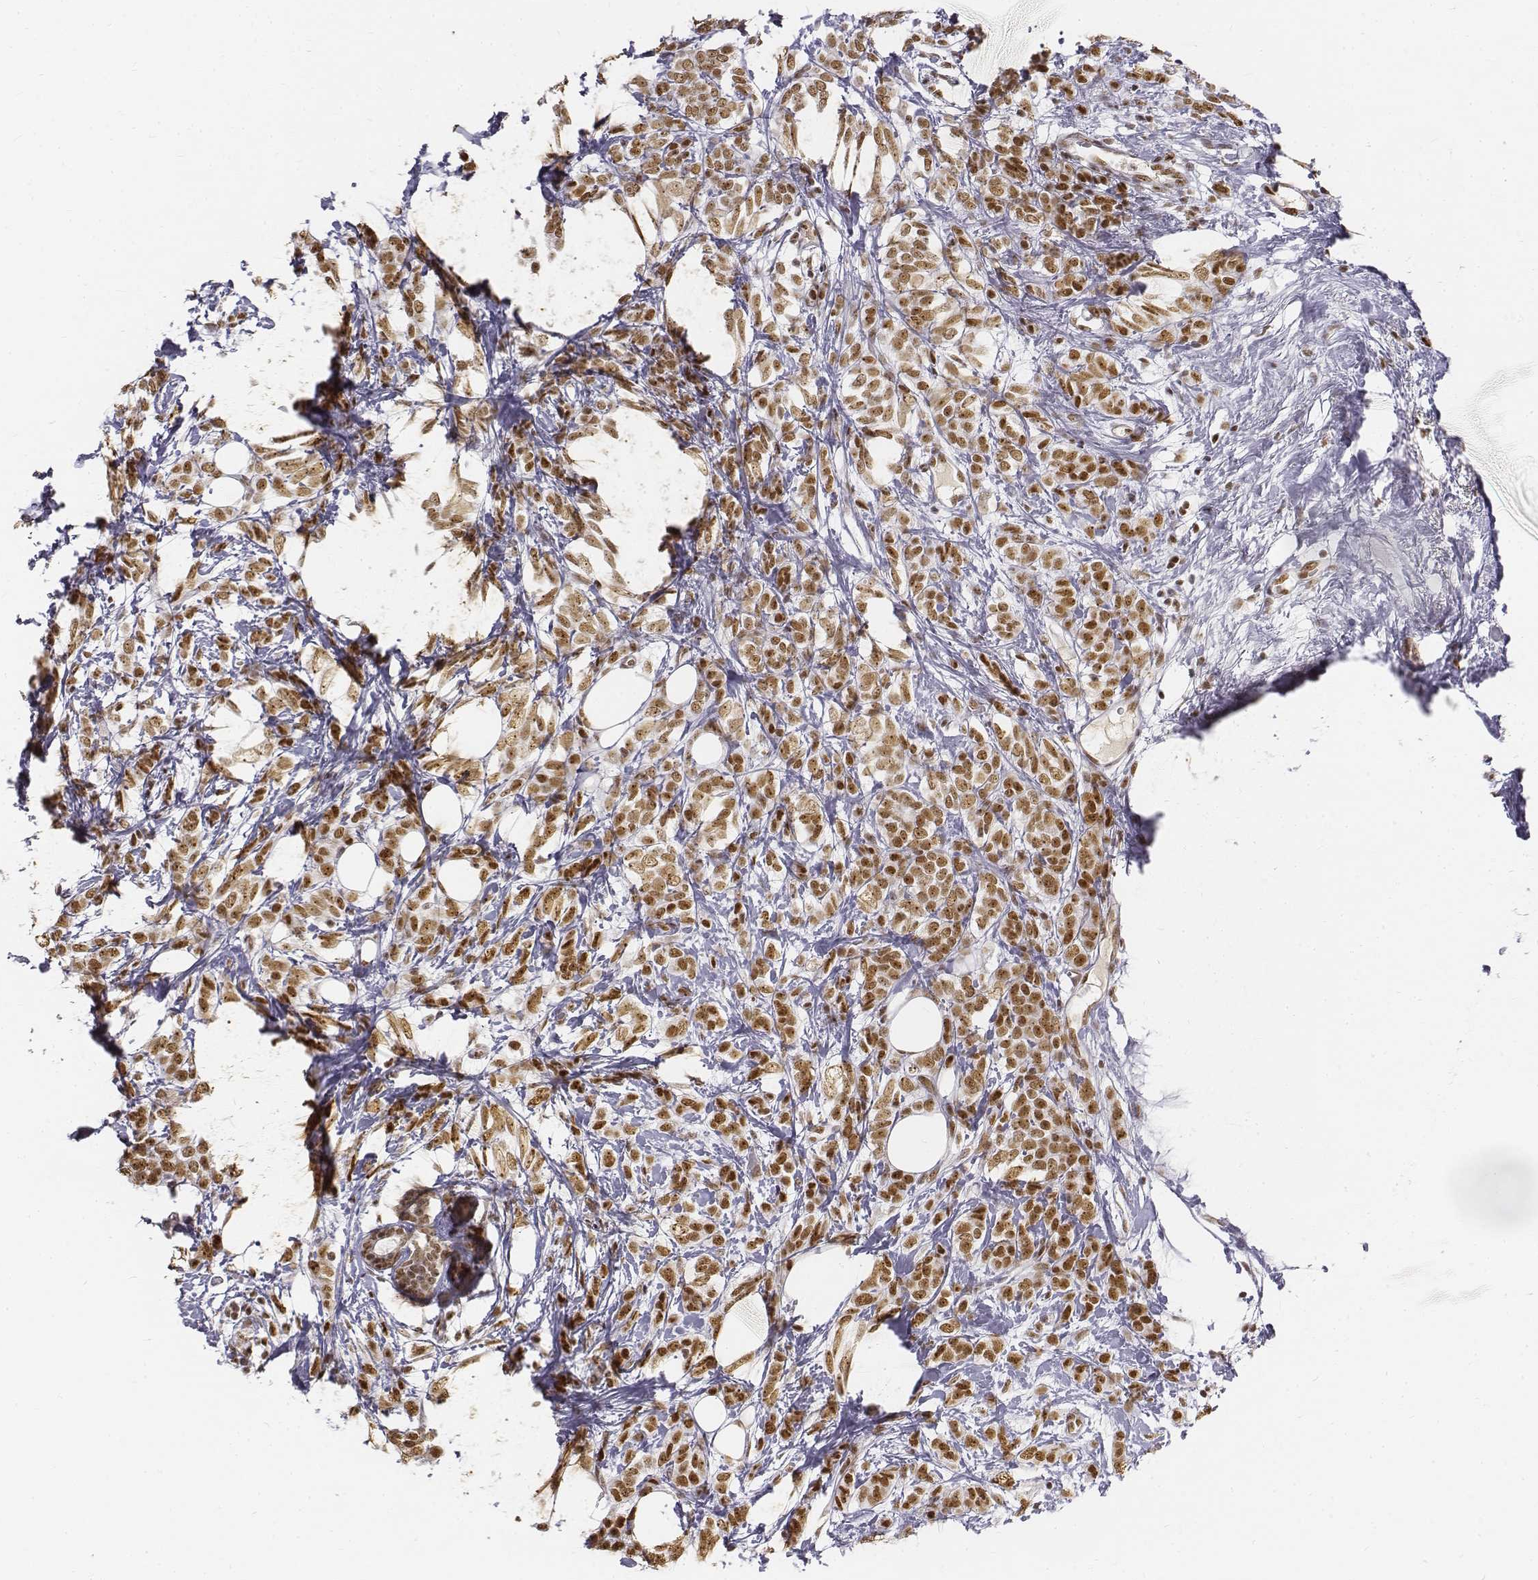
{"staining": {"intensity": "moderate", "quantity": ">75%", "location": "nuclear"}, "tissue": "breast cancer", "cell_type": "Tumor cells", "image_type": "cancer", "snomed": [{"axis": "morphology", "description": "Lobular carcinoma"}, {"axis": "topography", "description": "Breast"}], "caption": "Approximately >75% of tumor cells in lobular carcinoma (breast) display moderate nuclear protein staining as visualized by brown immunohistochemical staining.", "gene": "PHF6", "patient": {"sex": "female", "age": 49}}